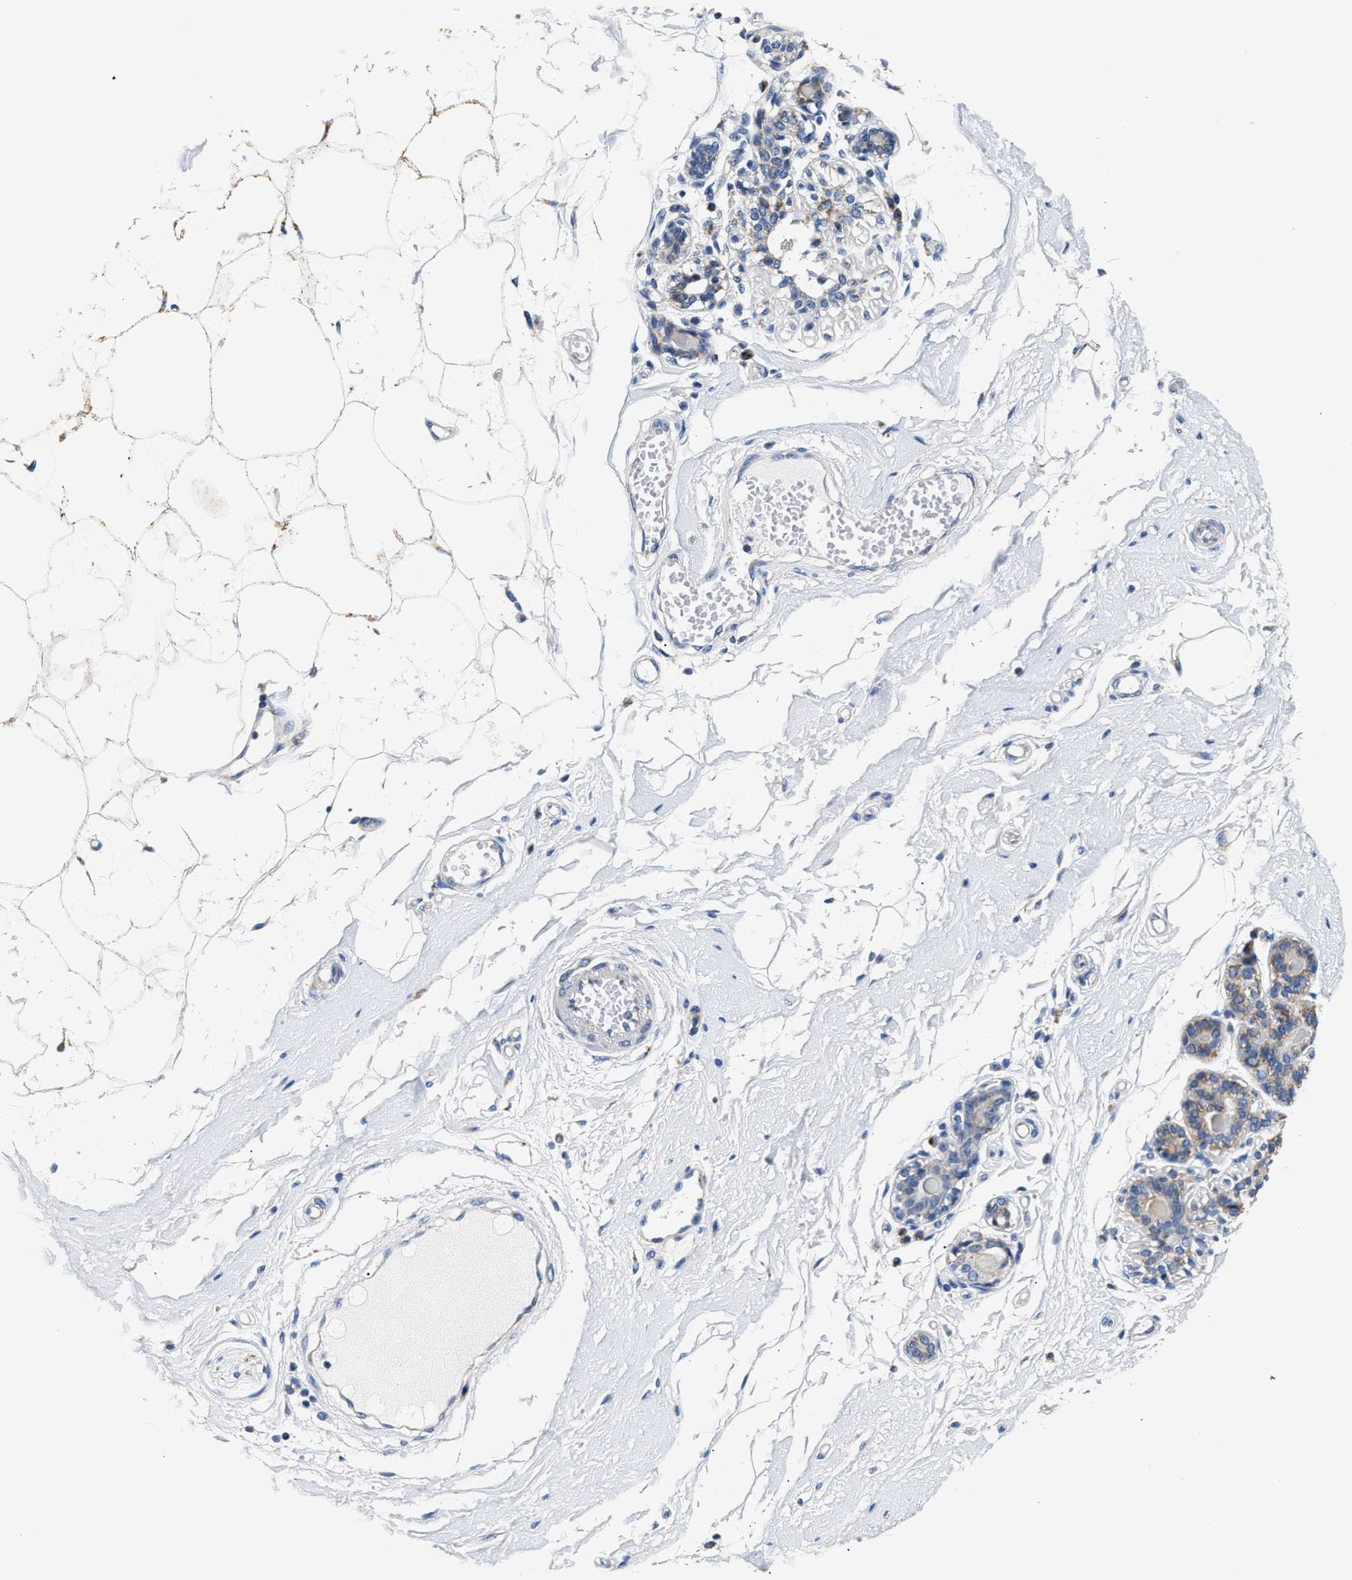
{"staining": {"intensity": "negative", "quantity": "none", "location": "none"}, "tissue": "breast", "cell_type": "Adipocytes", "image_type": "normal", "snomed": [{"axis": "morphology", "description": "Normal tissue, NOS"}, {"axis": "morphology", "description": "Lobular carcinoma"}, {"axis": "topography", "description": "Breast"}], "caption": "Histopathology image shows no significant protein expression in adipocytes of unremarkable breast.", "gene": "ACADVL", "patient": {"sex": "female", "age": 59}}